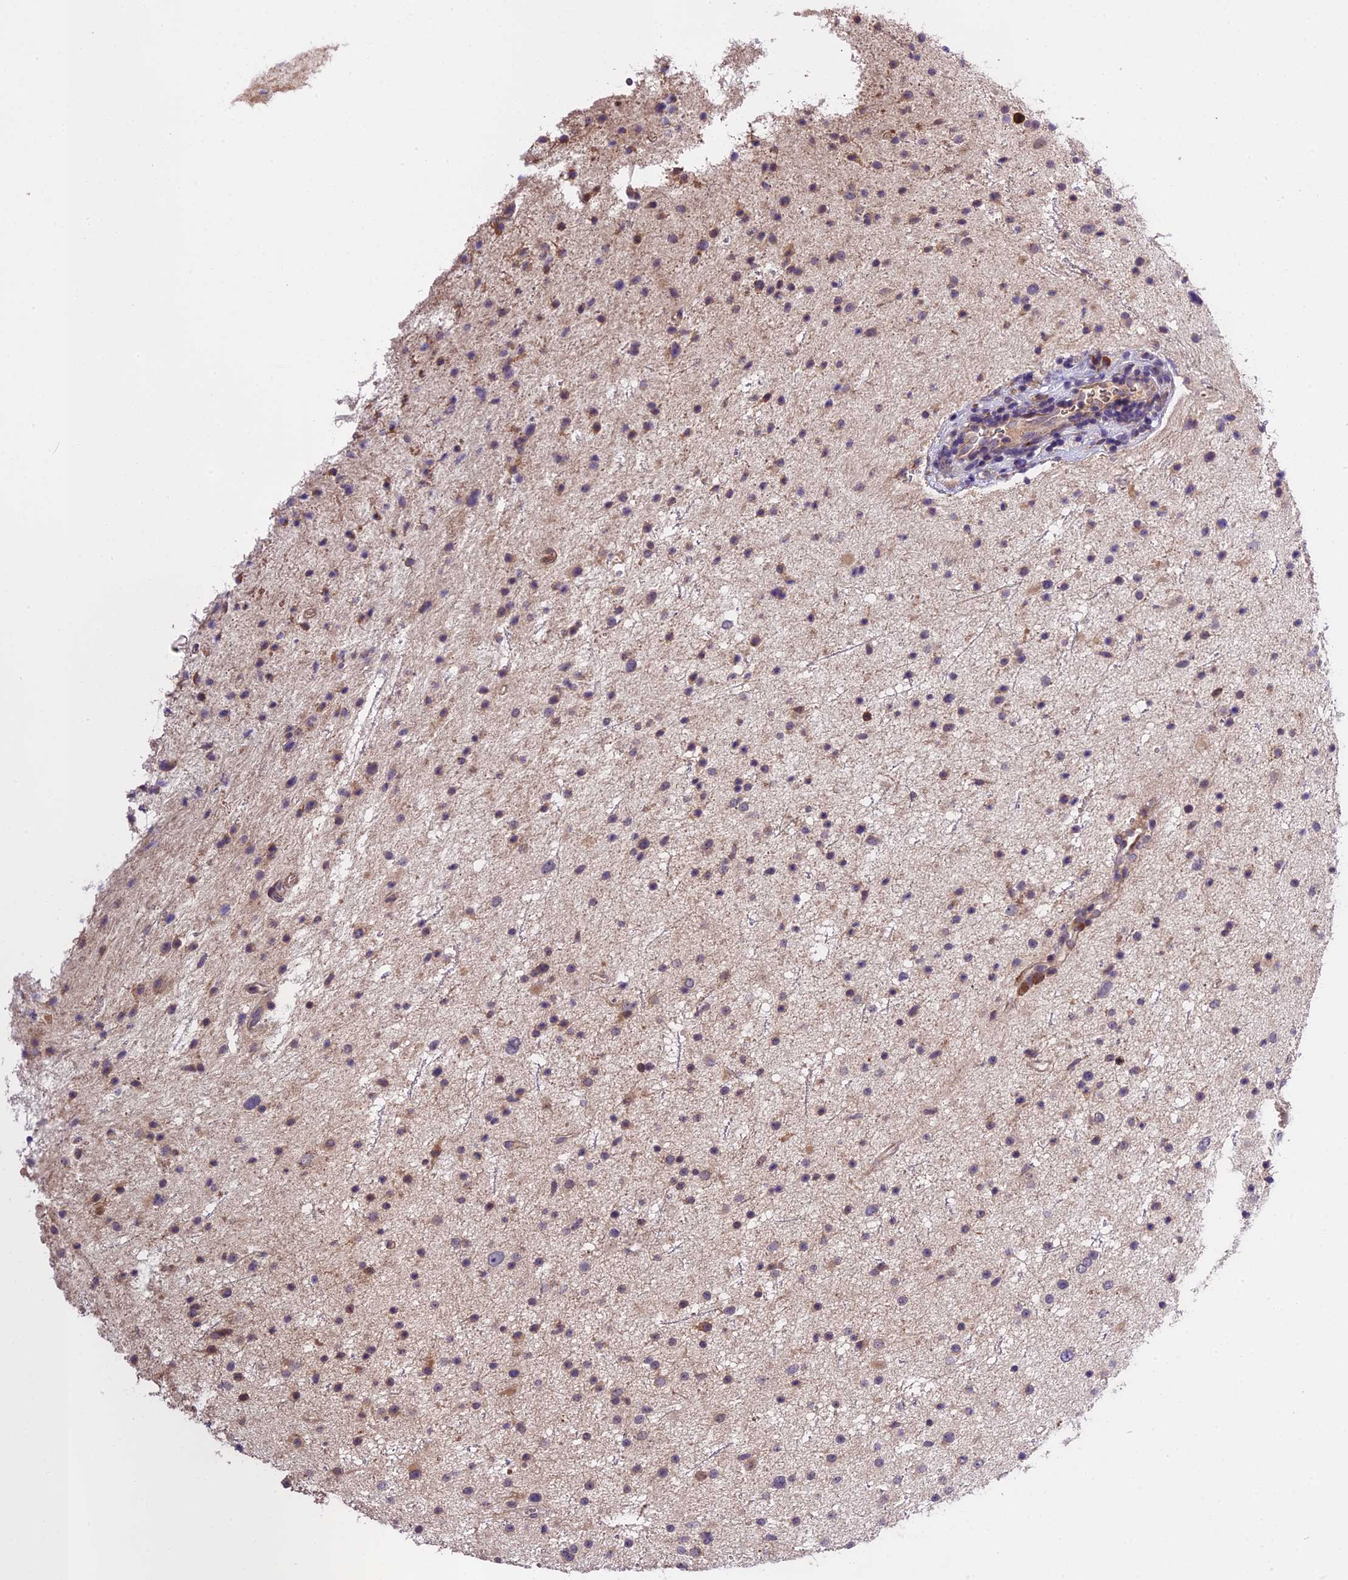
{"staining": {"intensity": "weak", "quantity": "25%-75%", "location": "cytoplasmic/membranous"}, "tissue": "glioma", "cell_type": "Tumor cells", "image_type": "cancer", "snomed": [{"axis": "morphology", "description": "Glioma, malignant, Low grade"}, {"axis": "topography", "description": "Cerebral cortex"}], "caption": "The photomicrograph exhibits staining of malignant glioma (low-grade), revealing weak cytoplasmic/membranous protein positivity (brown color) within tumor cells. Immunohistochemistry (ihc) stains the protein in brown and the nuclei are stained blue.", "gene": "ABCC10", "patient": {"sex": "female", "age": 39}}